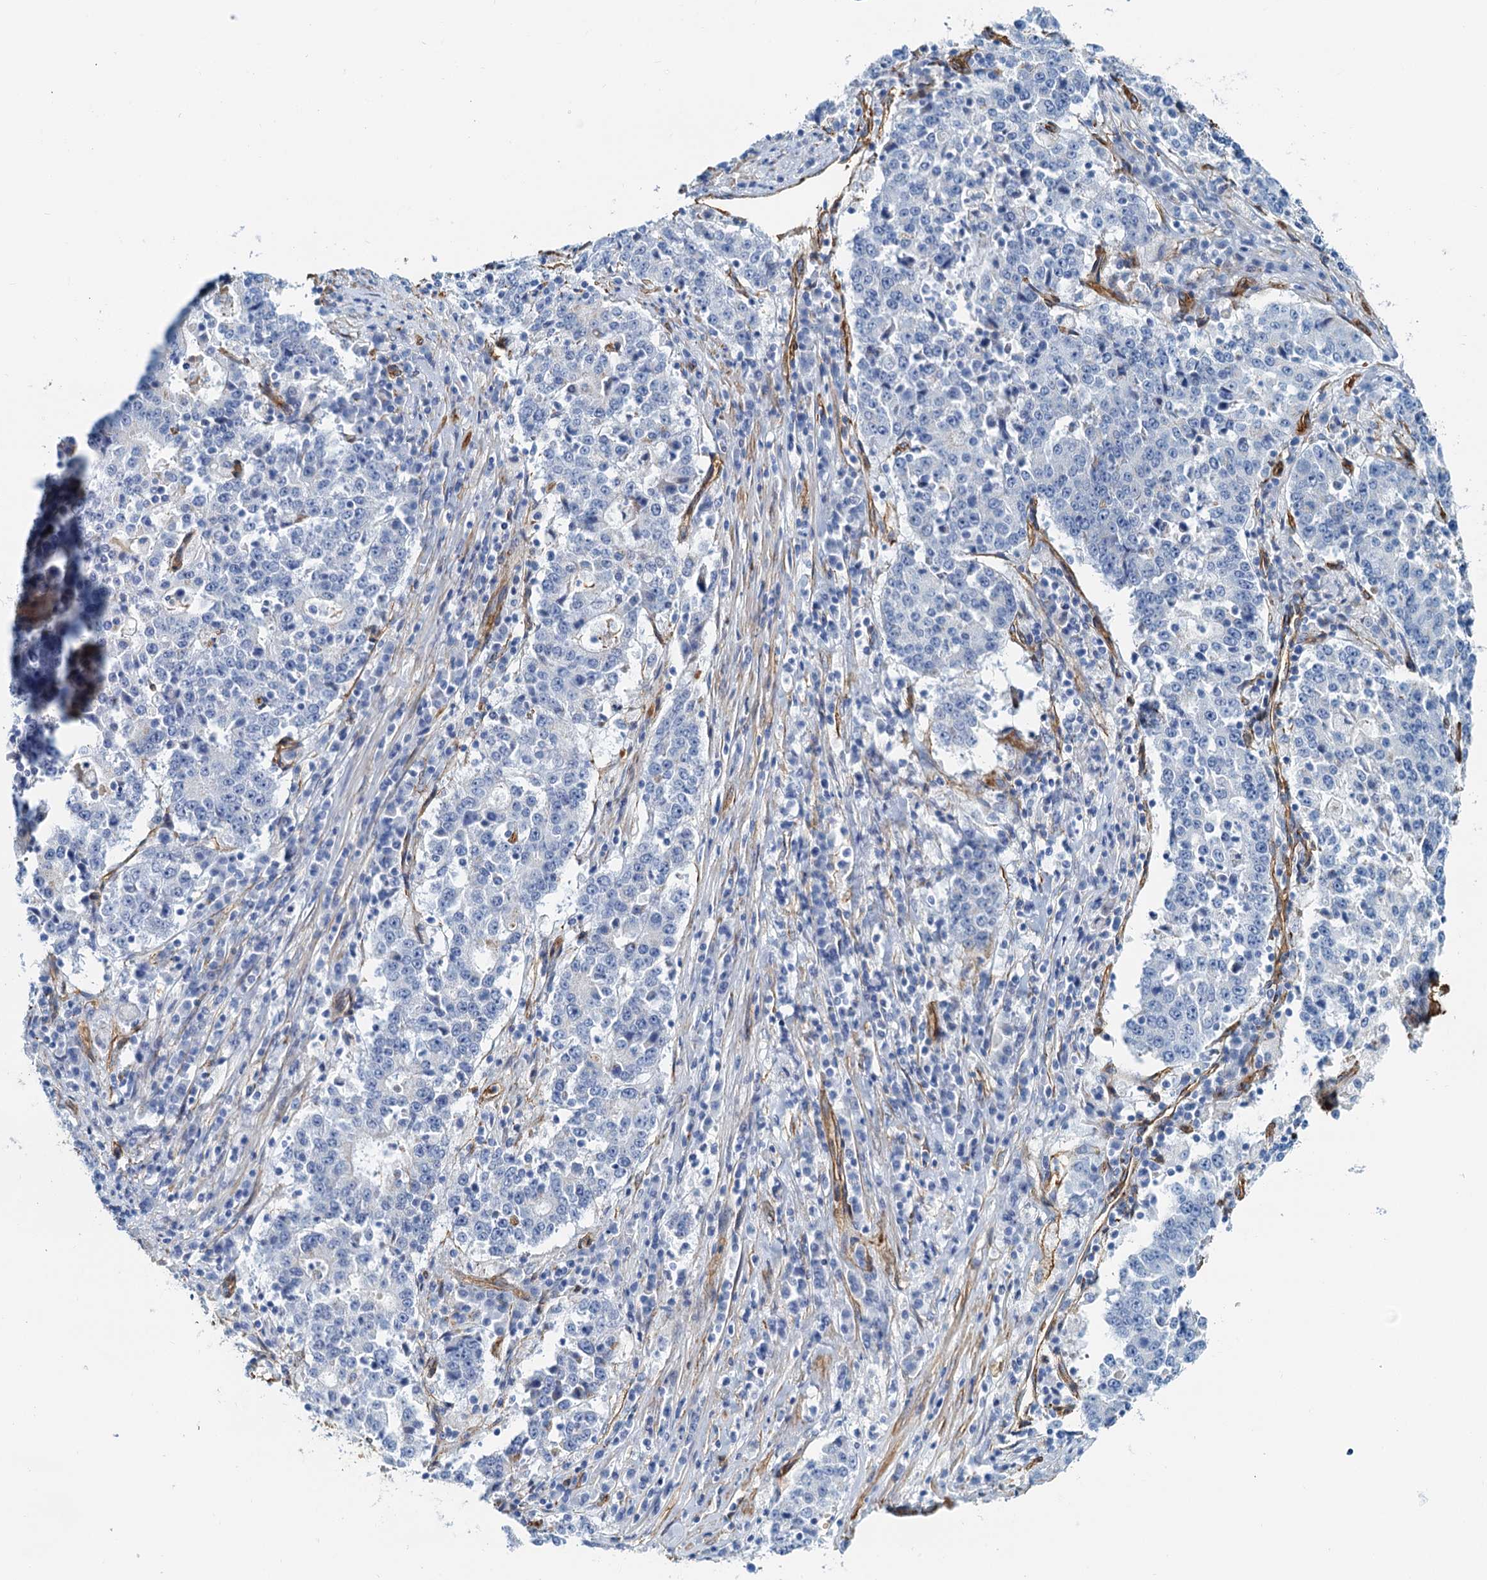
{"staining": {"intensity": "negative", "quantity": "none", "location": "none"}, "tissue": "stomach cancer", "cell_type": "Tumor cells", "image_type": "cancer", "snomed": [{"axis": "morphology", "description": "Adenocarcinoma, NOS"}, {"axis": "topography", "description": "Stomach"}], "caption": "The histopathology image shows no staining of tumor cells in stomach cancer.", "gene": "DGKG", "patient": {"sex": "male", "age": 59}}